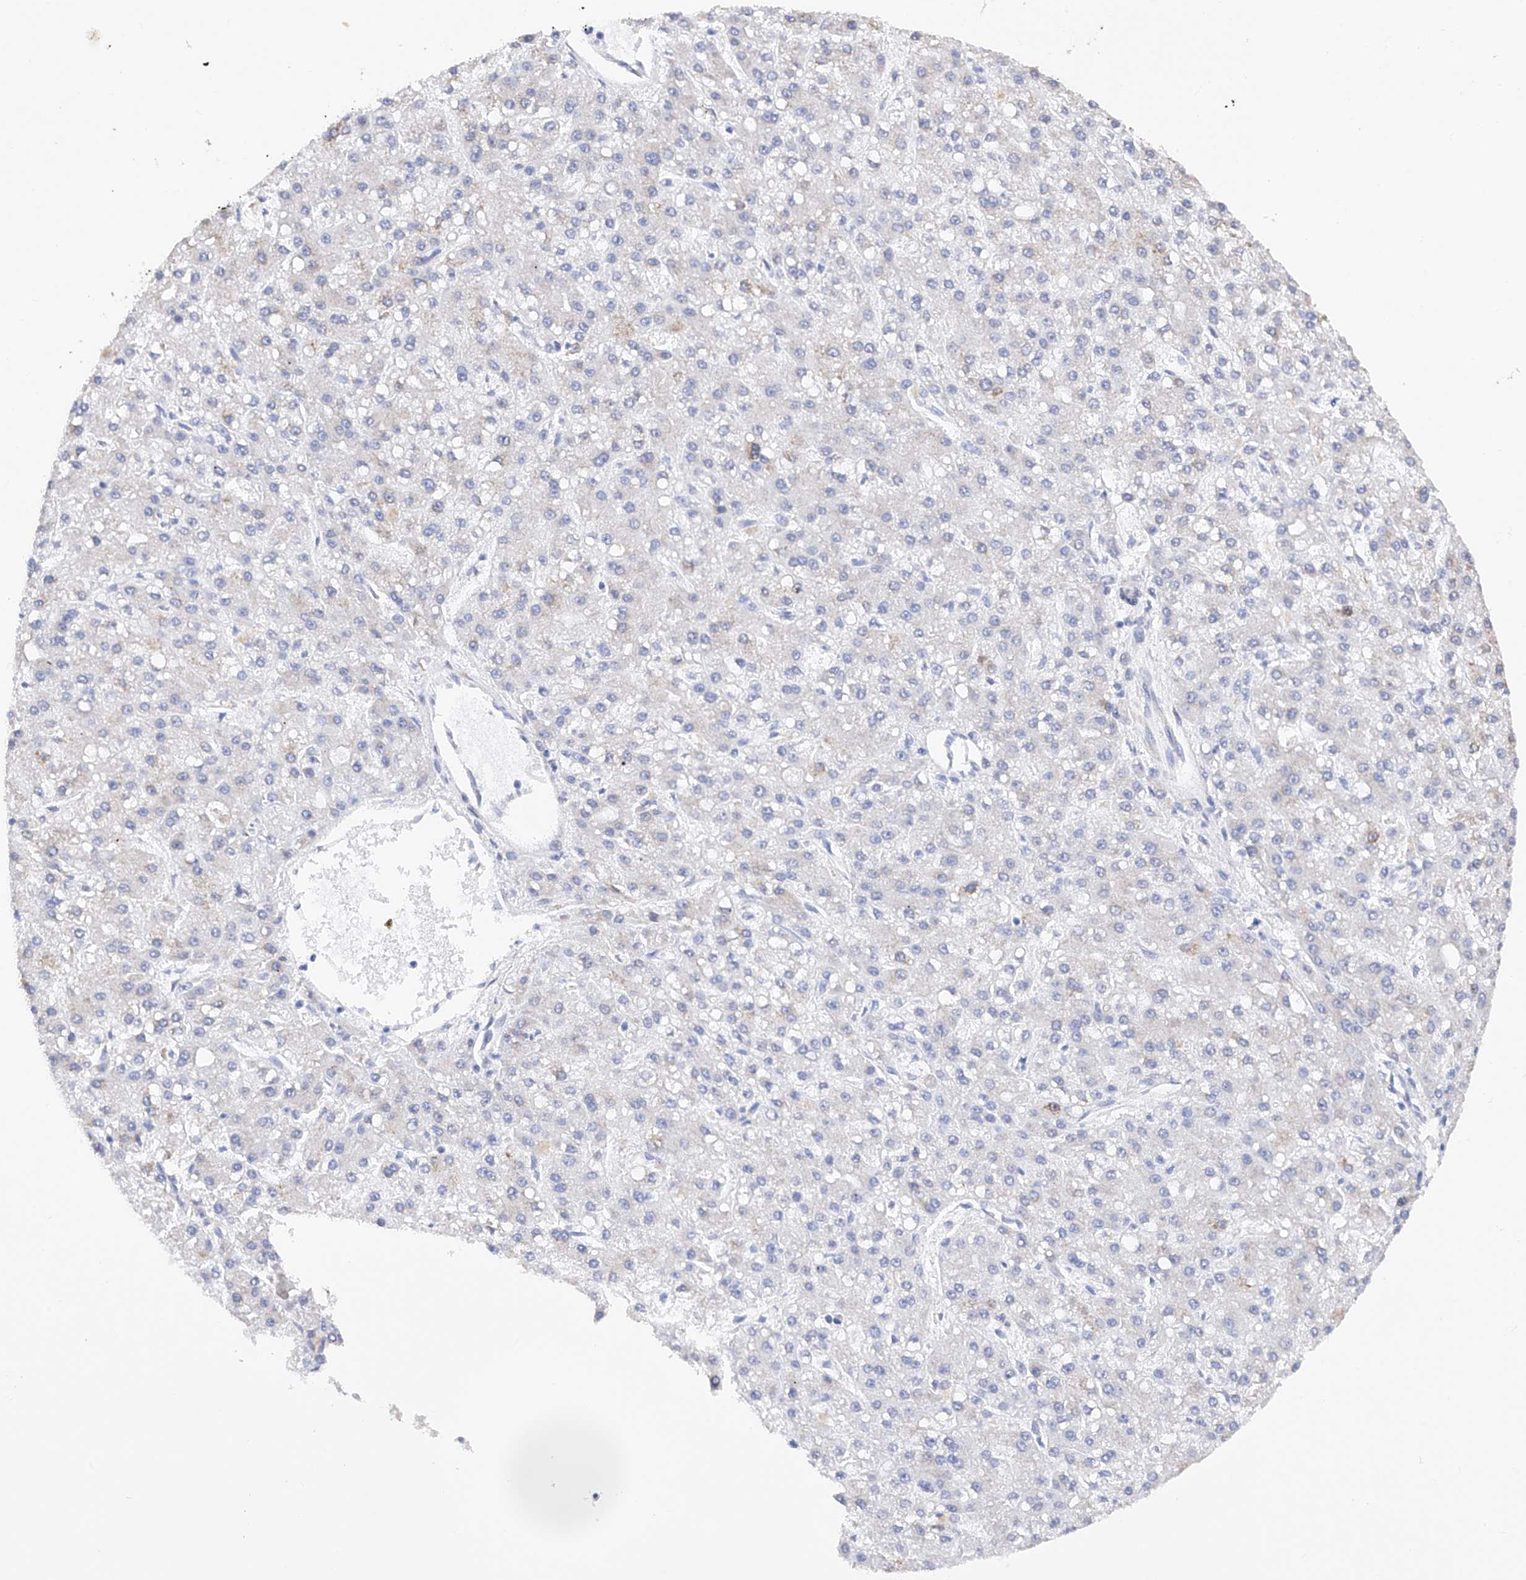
{"staining": {"intensity": "negative", "quantity": "none", "location": "none"}, "tissue": "liver cancer", "cell_type": "Tumor cells", "image_type": "cancer", "snomed": [{"axis": "morphology", "description": "Carcinoma, Hepatocellular, NOS"}, {"axis": "topography", "description": "Liver"}], "caption": "An IHC image of liver hepatocellular carcinoma is shown. There is no staining in tumor cells of liver hepatocellular carcinoma.", "gene": "PDIA5", "patient": {"sex": "male", "age": 67}}